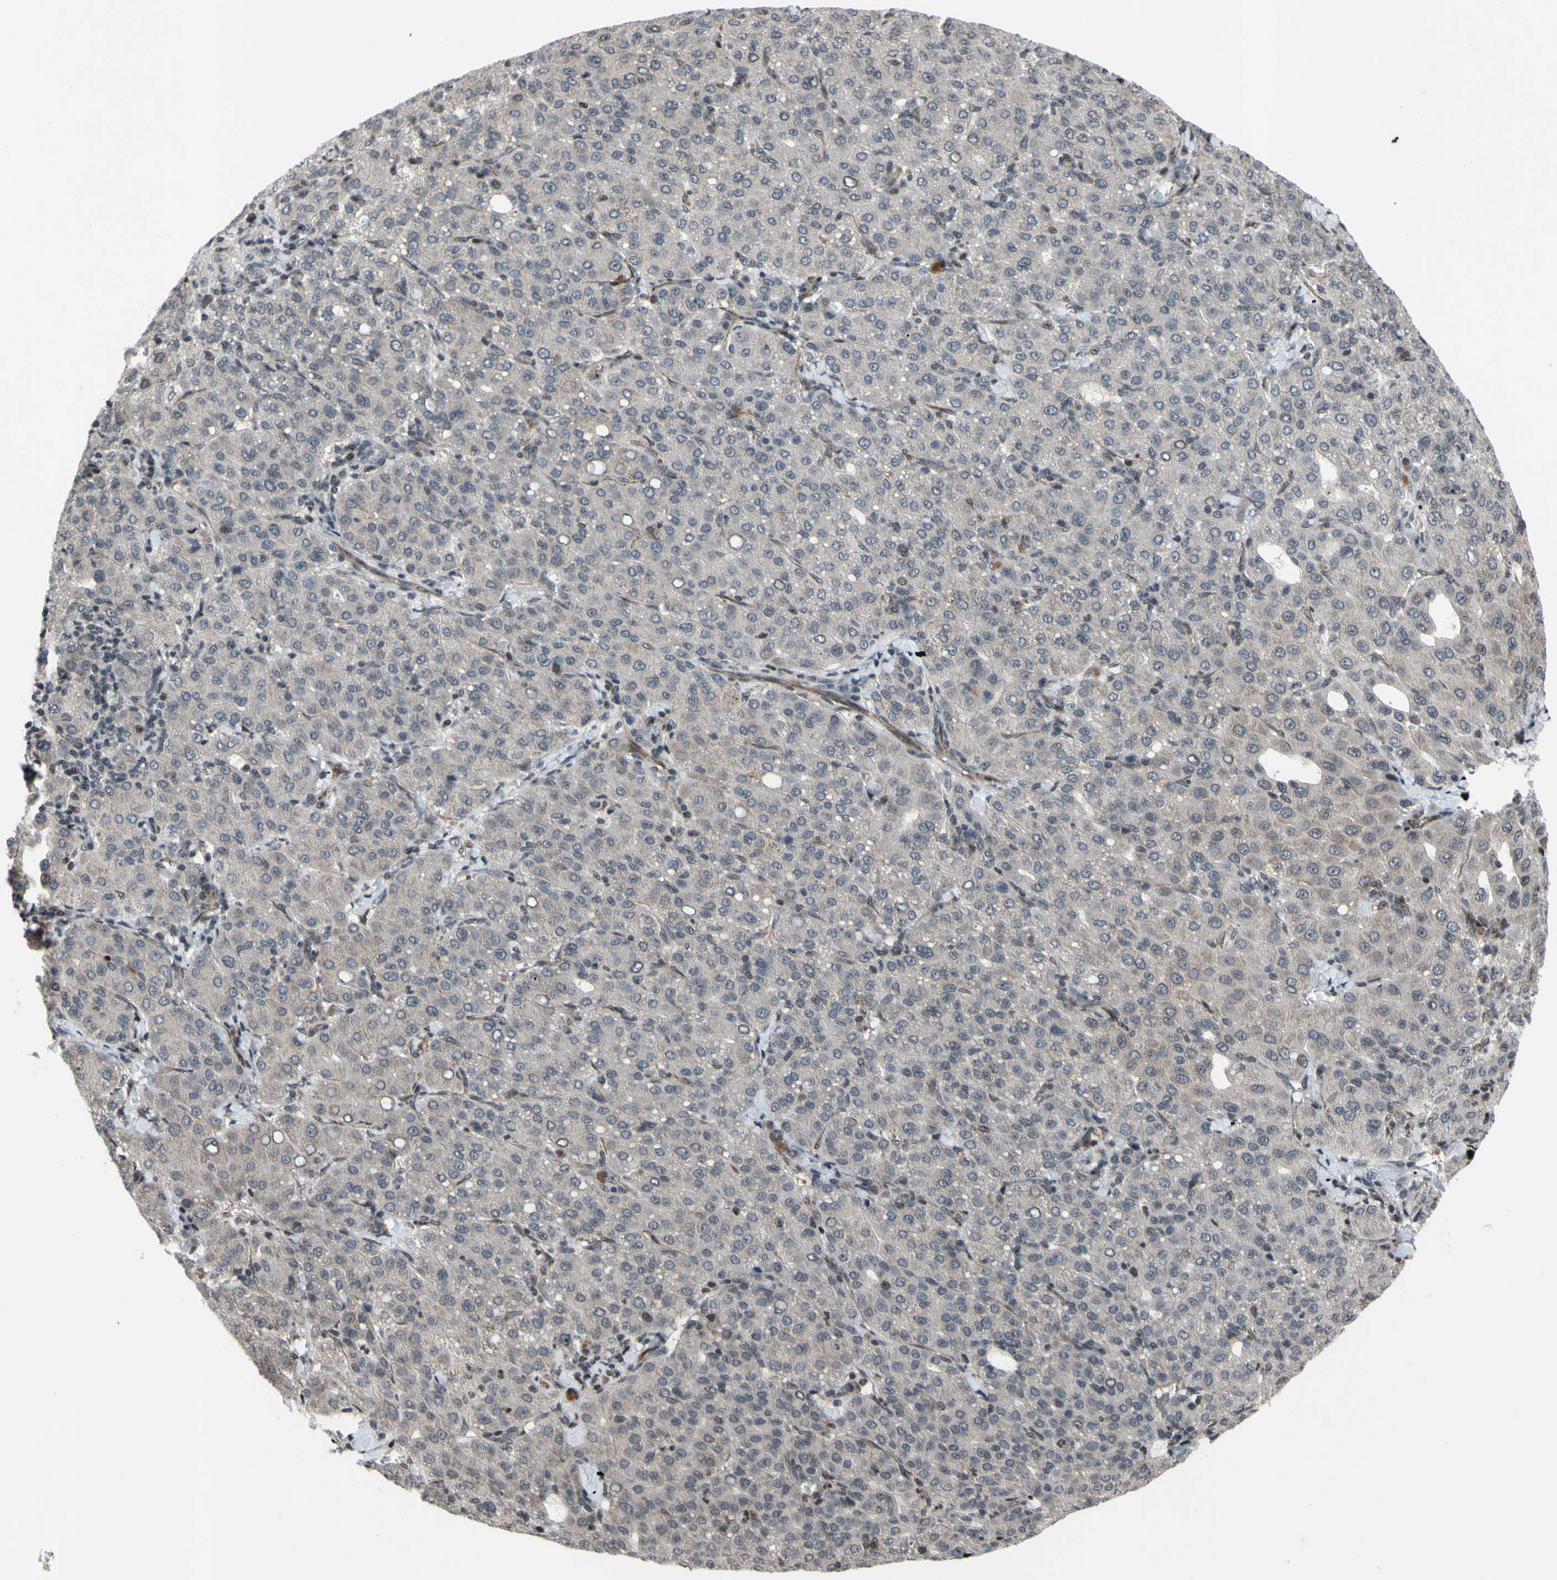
{"staining": {"intensity": "weak", "quantity": "<25%", "location": "cytoplasmic/membranous"}, "tissue": "liver cancer", "cell_type": "Tumor cells", "image_type": "cancer", "snomed": [{"axis": "morphology", "description": "Carcinoma, Hepatocellular, NOS"}, {"axis": "topography", "description": "Liver"}], "caption": "Liver cancer was stained to show a protein in brown. There is no significant staining in tumor cells. The staining was performed using DAB (3,3'-diaminobenzidine) to visualize the protein expression in brown, while the nuclei were stained in blue with hematoxylin (Magnification: 20x).", "gene": "XPO1", "patient": {"sex": "male", "age": 65}}